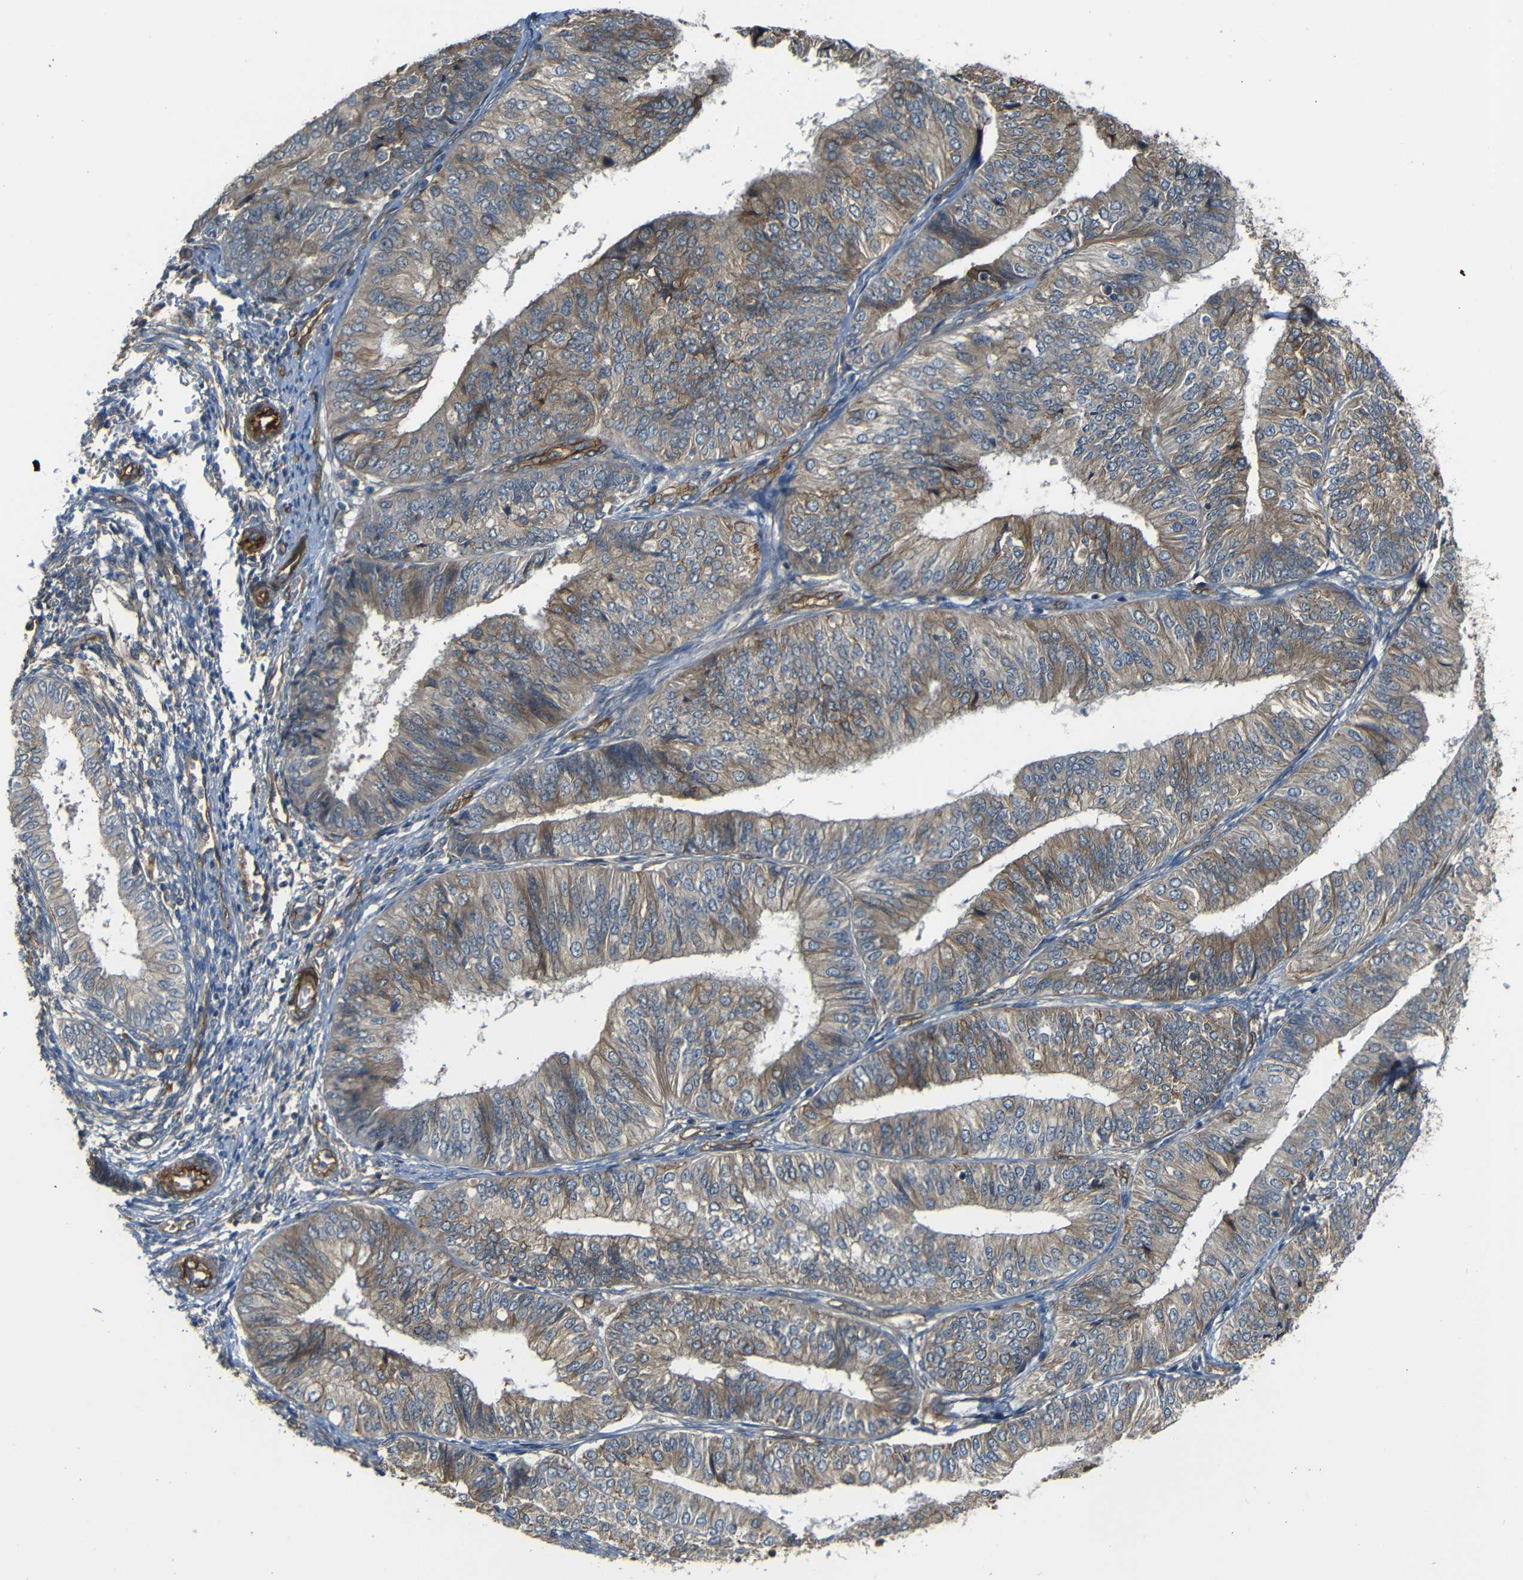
{"staining": {"intensity": "moderate", "quantity": "25%-75%", "location": "cytoplasmic/membranous"}, "tissue": "endometrial cancer", "cell_type": "Tumor cells", "image_type": "cancer", "snomed": [{"axis": "morphology", "description": "Adenocarcinoma, NOS"}, {"axis": "topography", "description": "Endometrium"}], "caption": "A brown stain shows moderate cytoplasmic/membranous expression of a protein in human endometrial cancer (adenocarcinoma) tumor cells.", "gene": "RELL1", "patient": {"sex": "female", "age": 58}}